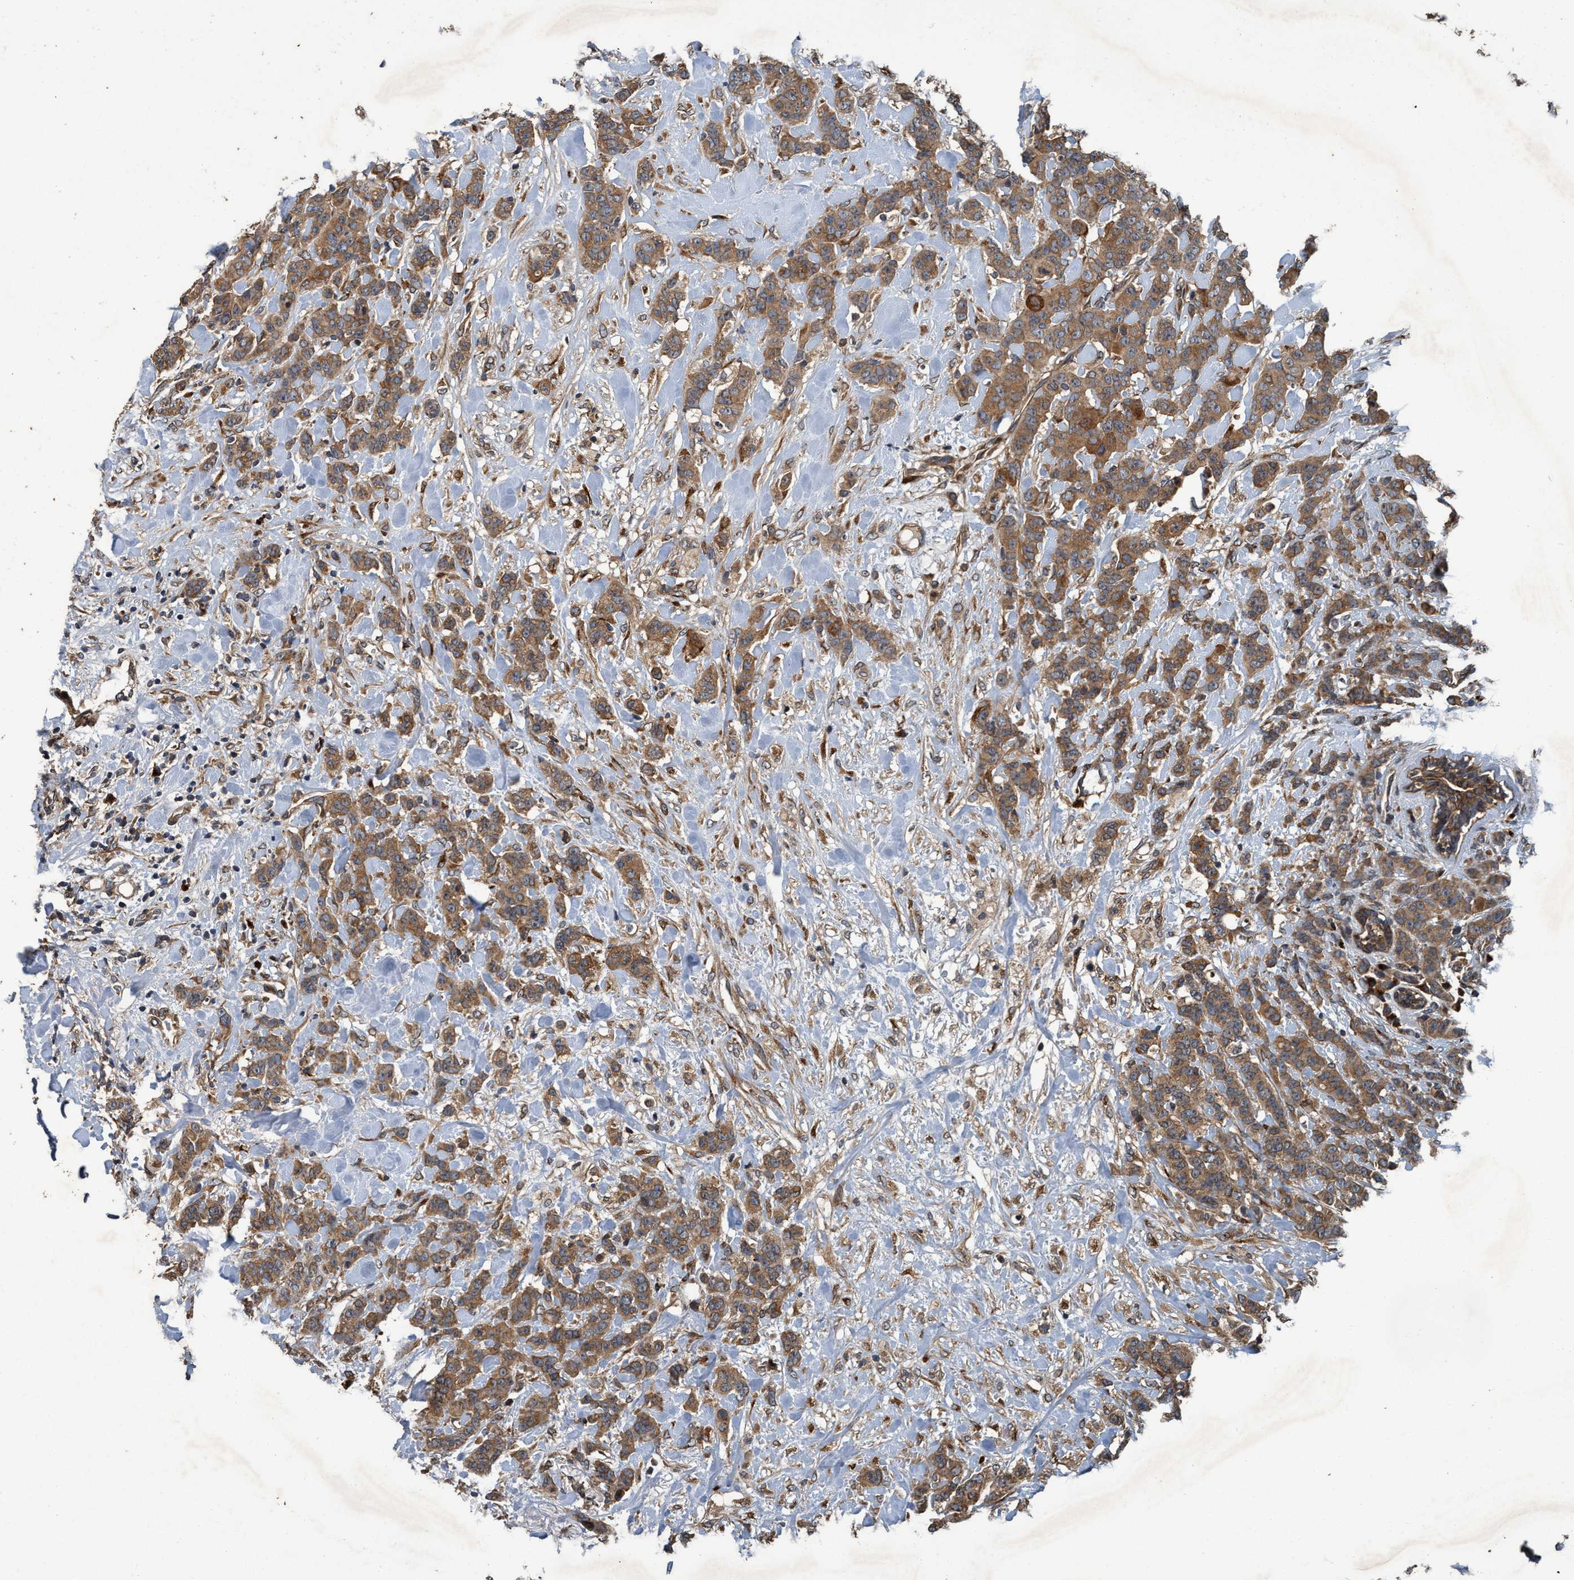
{"staining": {"intensity": "moderate", "quantity": ">75%", "location": "cytoplasmic/membranous"}, "tissue": "breast cancer", "cell_type": "Tumor cells", "image_type": "cancer", "snomed": [{"axis": "morphology", "description": "Normal tissue, NOS"}, {"axis": "morphology", "description": "Duct carcinoma"}, {"axis": "topography", "description": "Breast"}], "caption": "Immunohistochemistry (IHC) (DAB) staining of invasive ductal carcinoma (breast) shows moderate cytoplasmic/membranous protein staining in approximately >75% of tumor cells. (DAB (3,3'-diaminobenzidine) IHC, brown staining for protein, blue staining for nuclei).", "gene": "MACC1", "patient": {"sex": "female", "age": 40}}